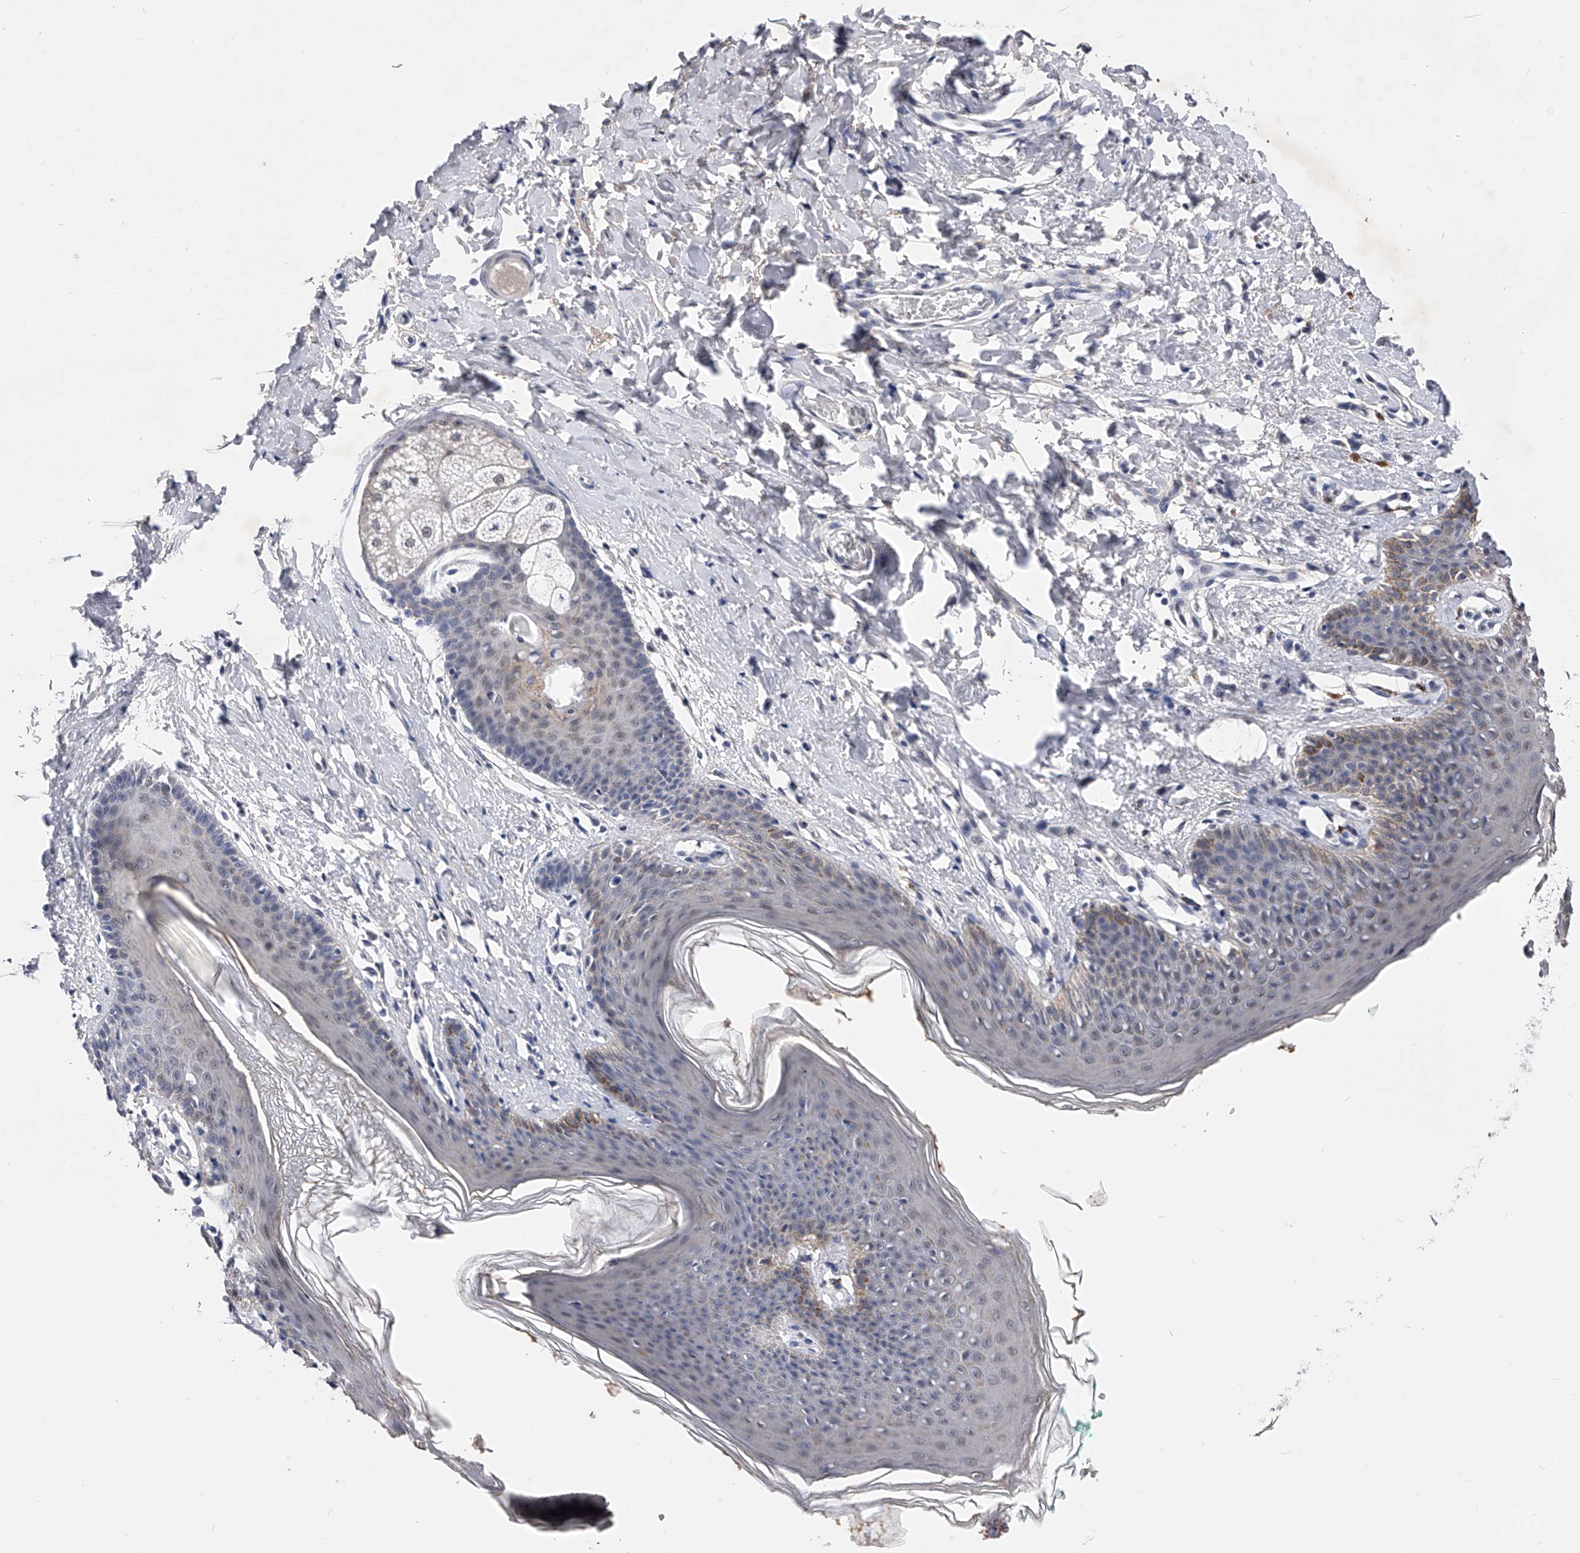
{"staining": {"intensity": "moderate", "quantity": "25%-75%", "location": "nuclear"}, "tissue": "skin", "cell_type": "Epidermal cells", "image_type": "normal", "snomed": [{"axis": "morphology", "description": "Normal tissue, NOS"}, {"axis": "topography", "description": "Vulva"}], "caption": "Moderate nuclear protein positivity is seen in approximately 25%-75% of epidermal cells in skin.", "gene": "ZNF529", "patient": {"sex": "female", "age": 66}}